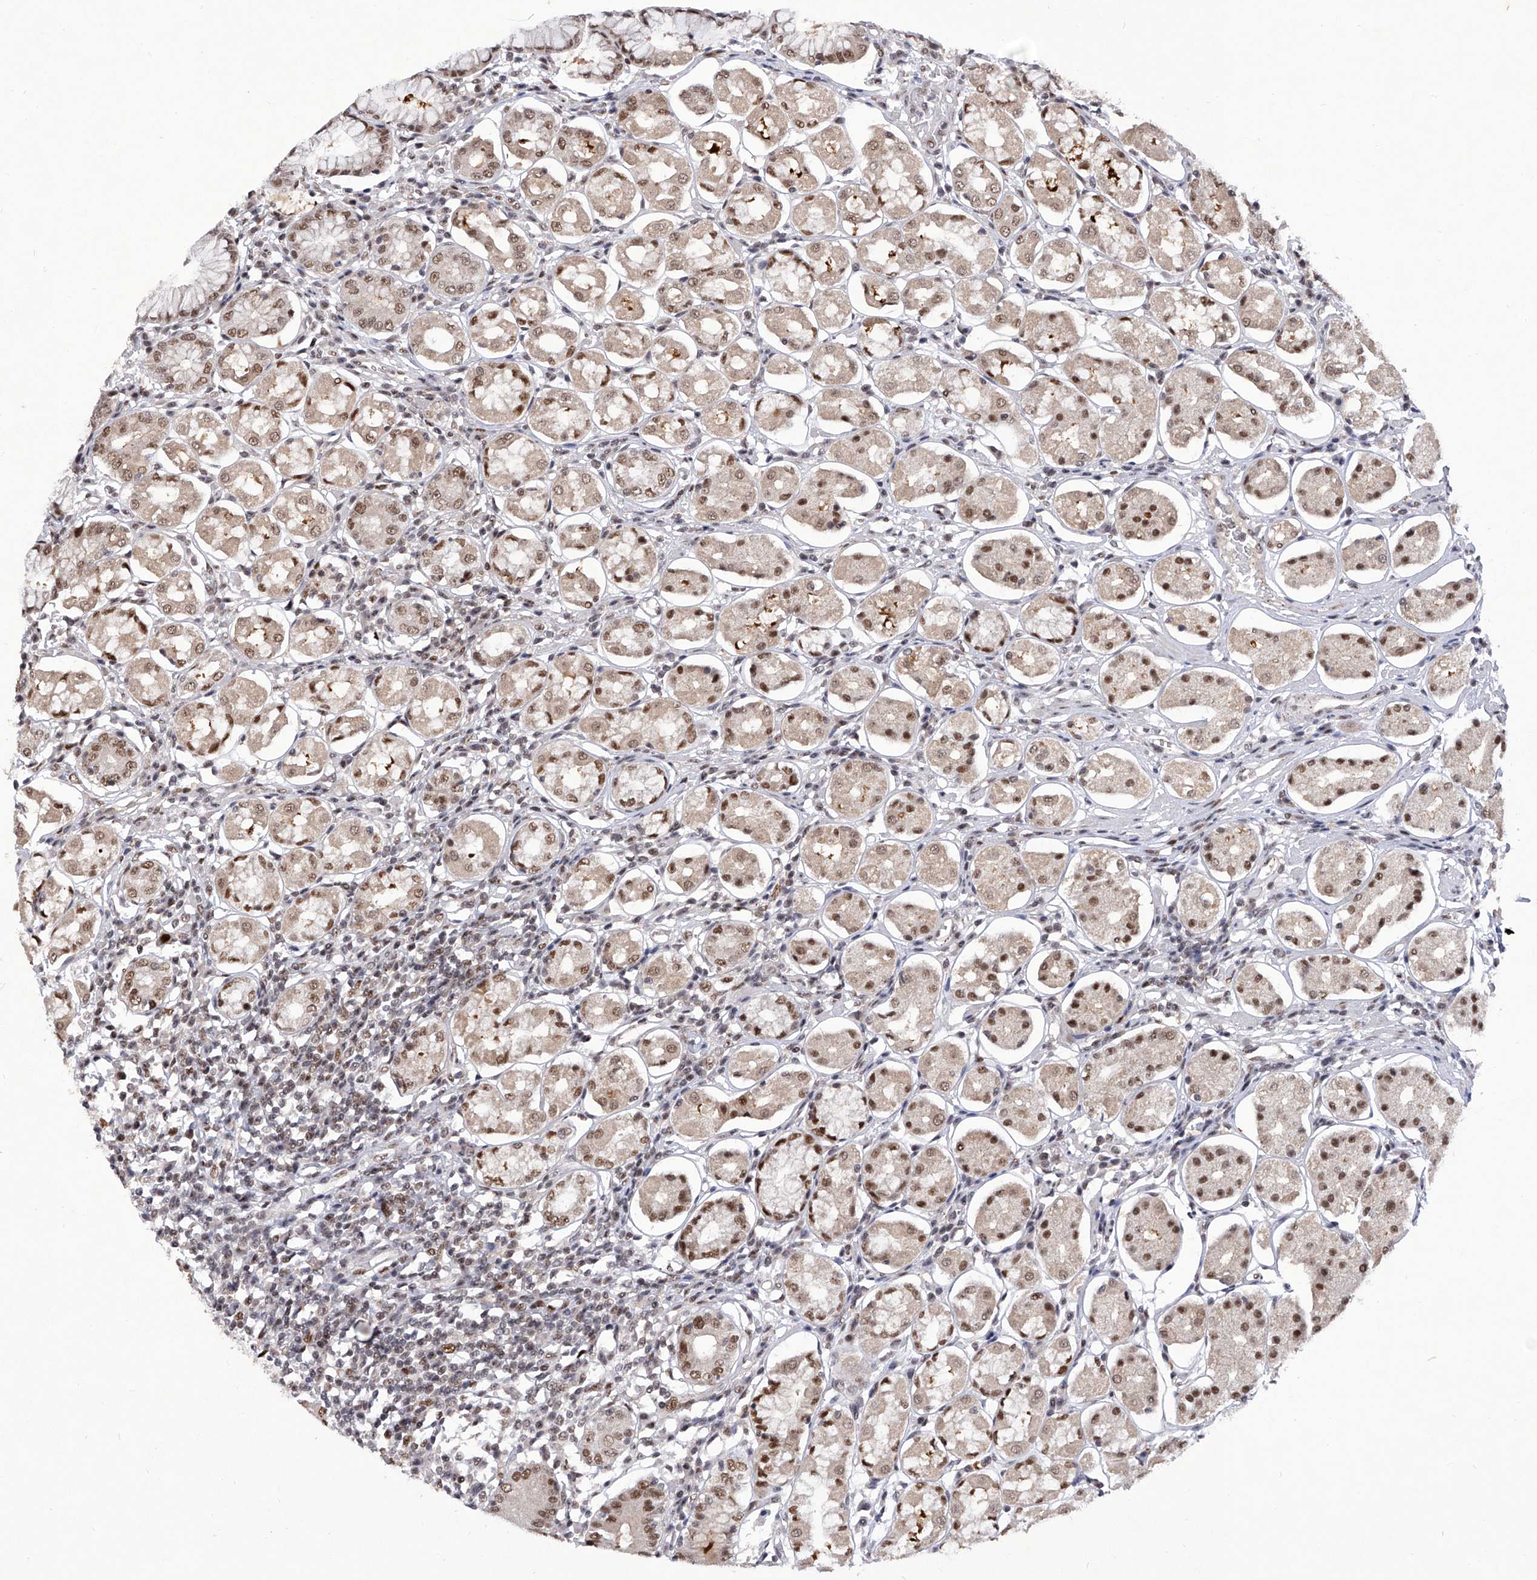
{"staining": {"intensity": "strong", "quantity": "25%-75%", "location": "nuclear"}, "tissue": "stomach", "cell_type": "Glandular cells", "image_type": "normal", "snomed": [{"axis": "morphology", "description": "Normal tissue, NOS"}, {"axis": "topography", "description": "Stomach, lower"}], "caption": "Immunohistochemistry (IHC) image of benign human stomach stained for a protein (brown), which exhibits high levels of strong nuclear staining in approximately 25%-75% of glandular cells.", "gene": "RAD54L", "patient": {"sex": "female", "age": 56}}